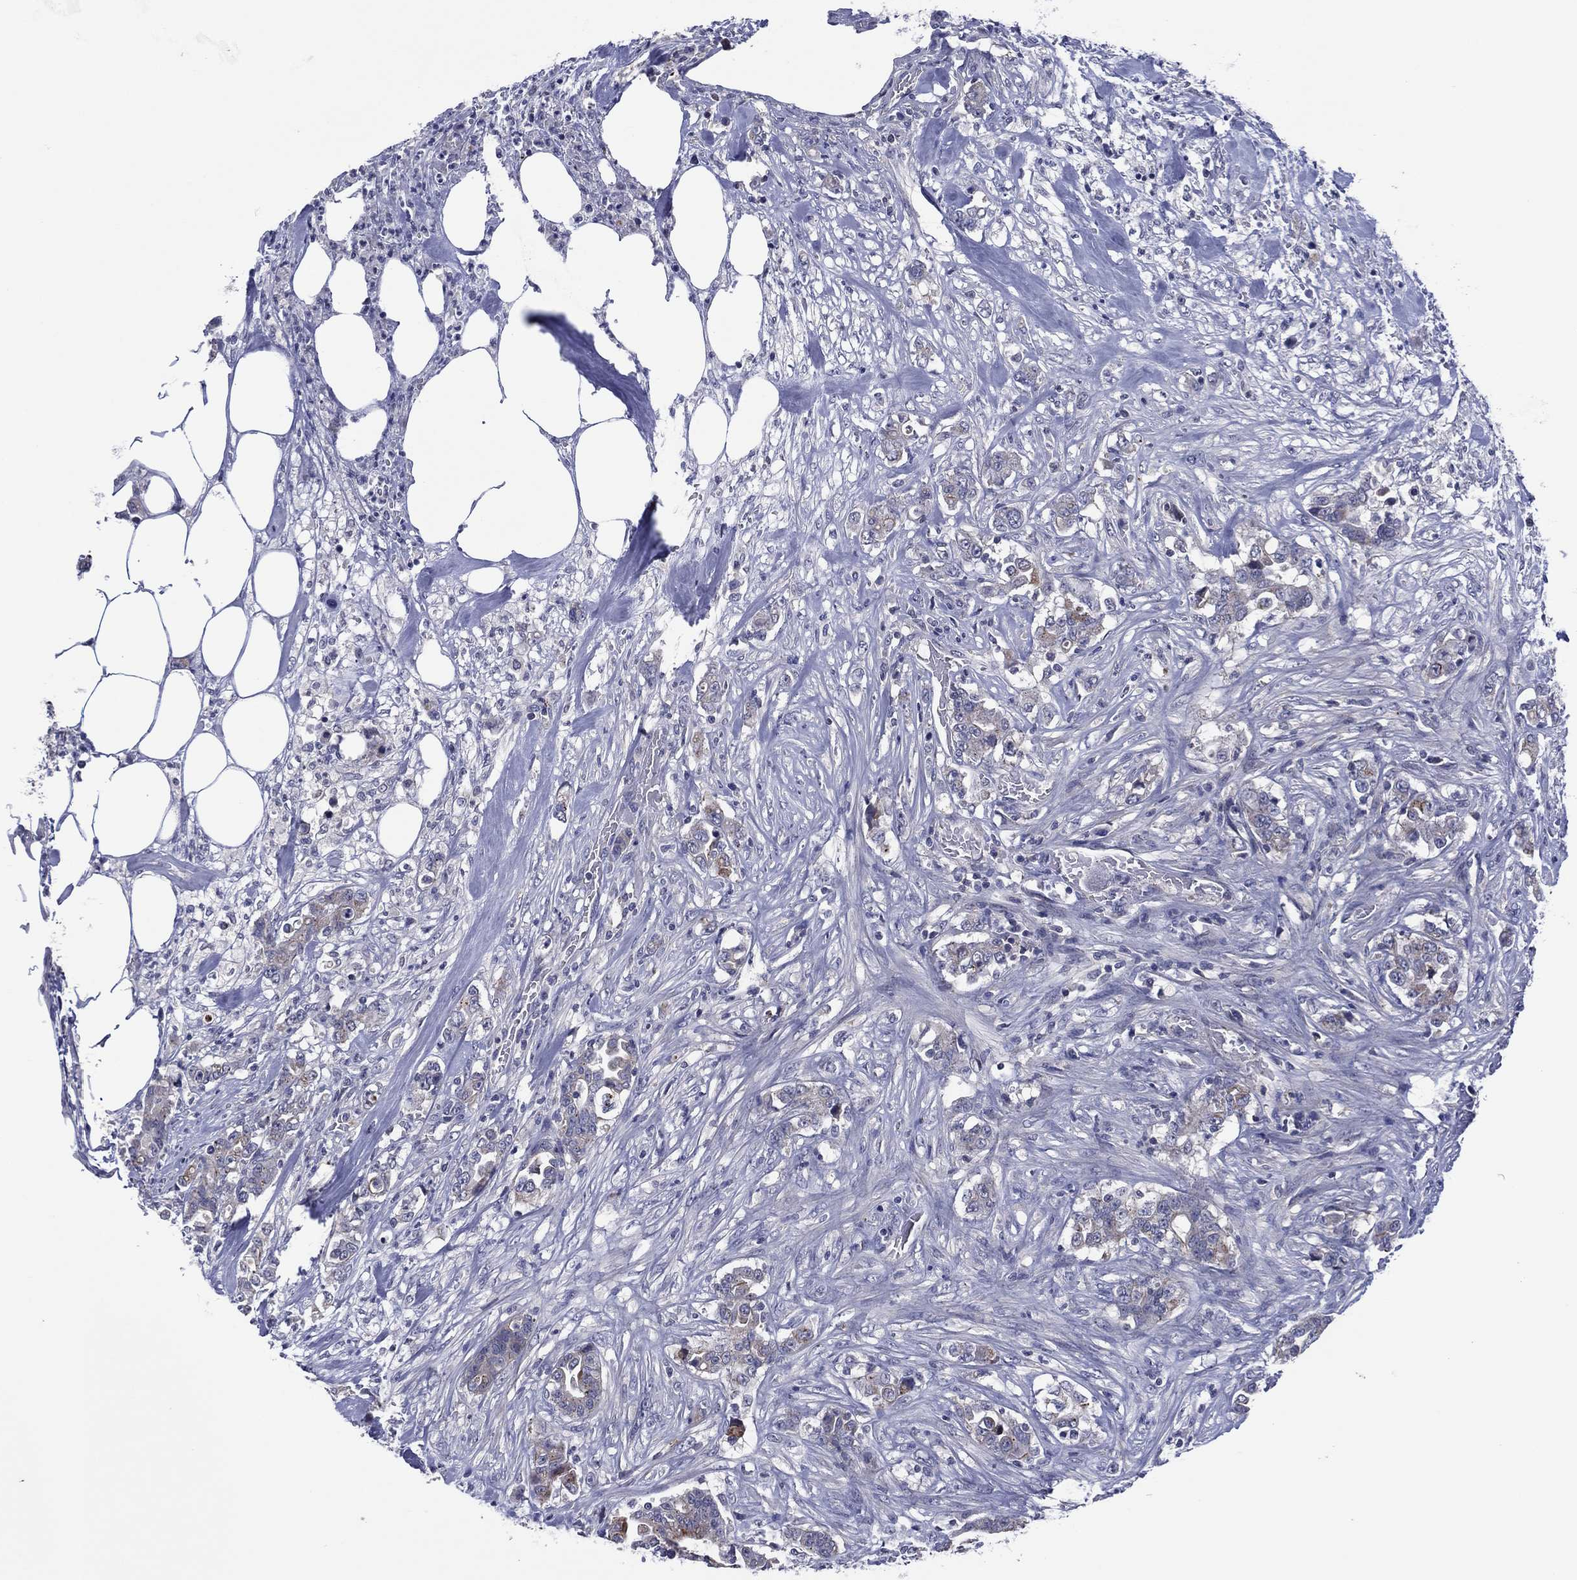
{"staining": {"intensity": "weak", "quantity": "<25%", "location": "cytoplasmic/membranous"}, "tissue": "colorectal cancer", "cell_type": "Tumor cells", "image_type": "cancer", "snomed": [{"axis": "morphology", "description": "Adenocarcinoma, NOS"}, {"axis": "topography", "description": "Colon"}], "caption": "Image shows no protein staining in tumor cells of colorectal cancer (adenocarcinoma) tissue.", "gene": "TRIM31", "patient": {"sex": "female", "age": 69}}